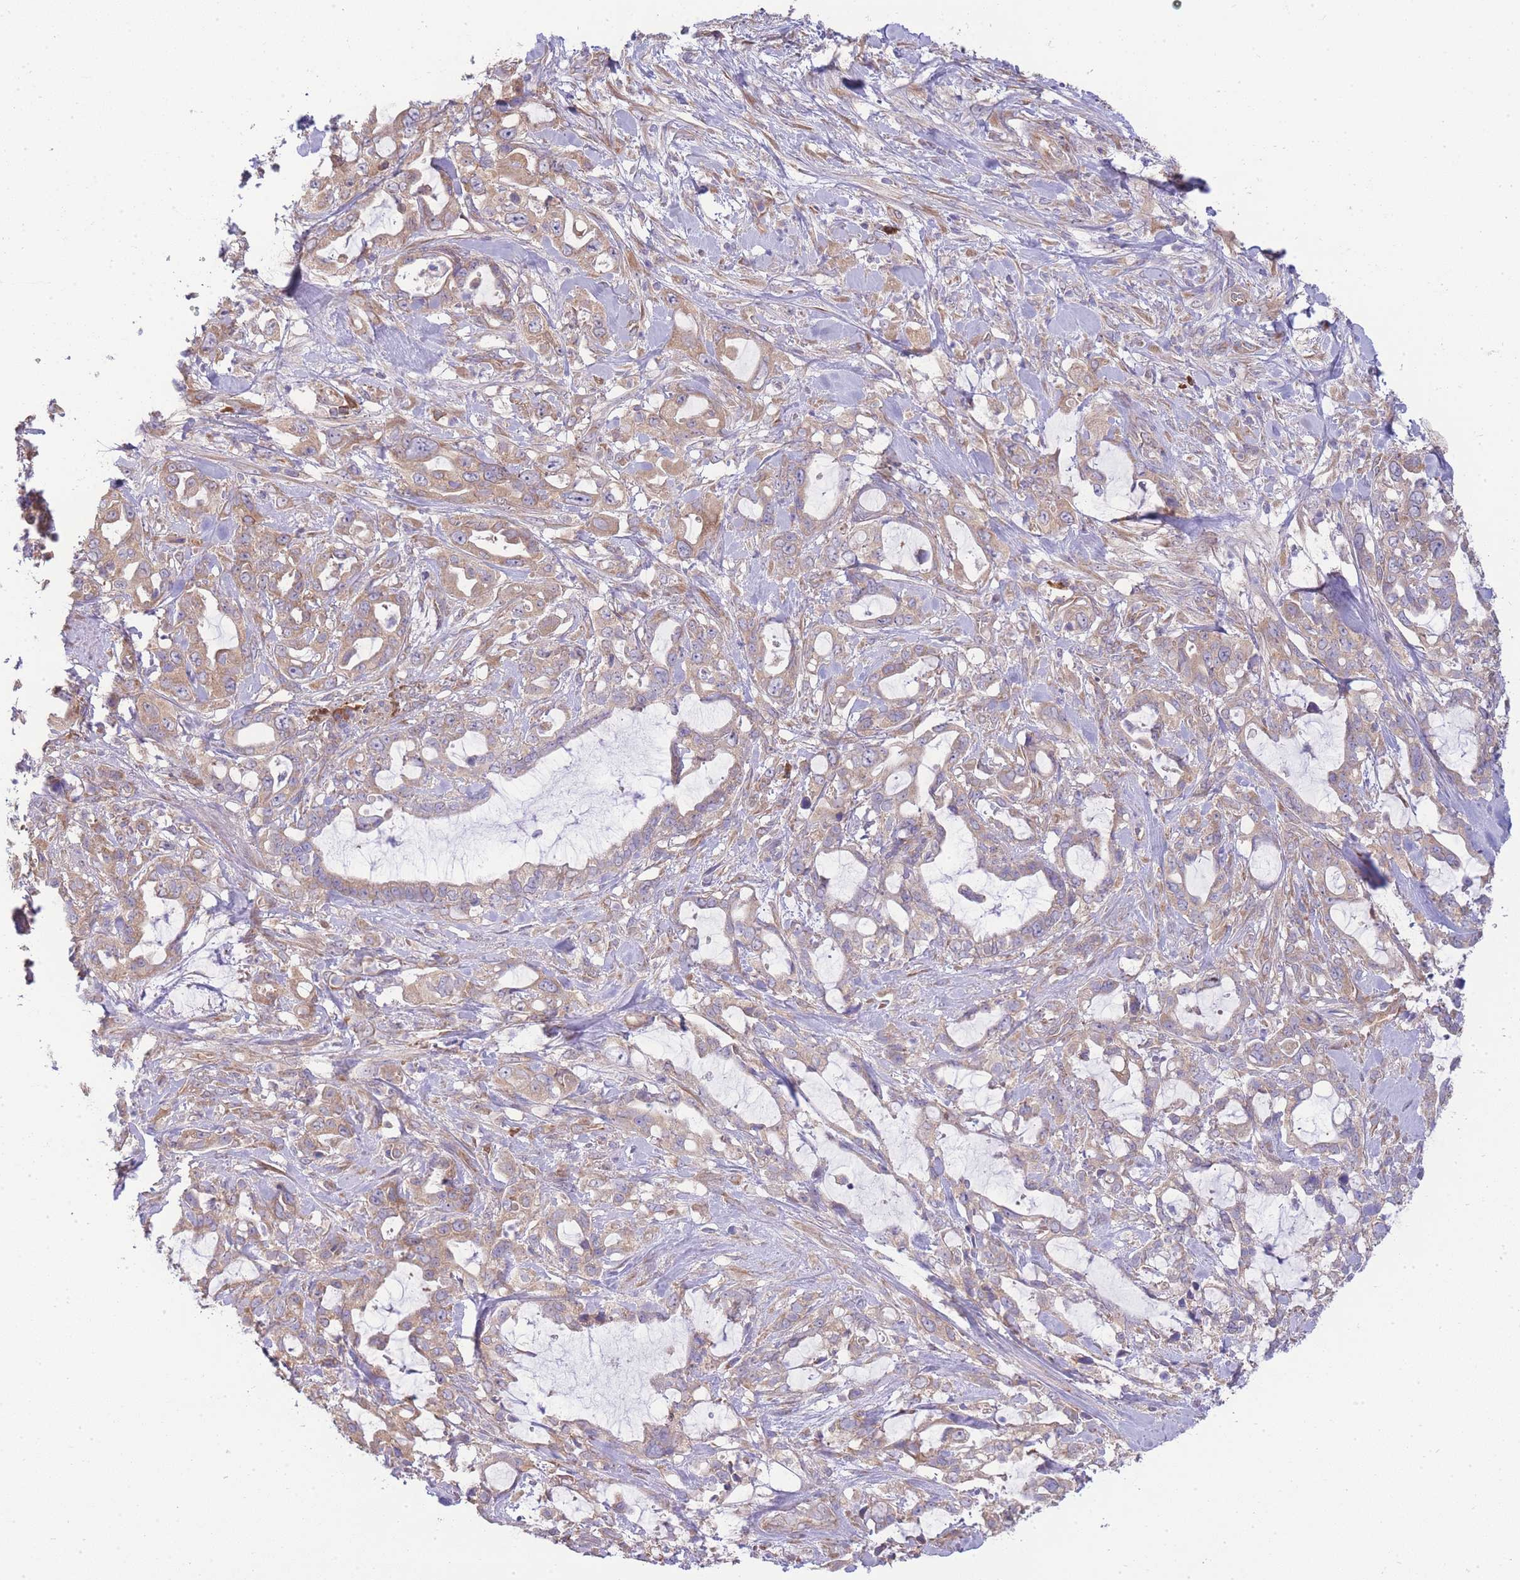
{"staining": {"intensity": "moderate", "quantity": ">75%", "location": "cytoplasmic/membranous"}, "tissue": "pancreatic cancer", "cell_type": "Tumor cells", "image_type": "cancer", "snomed": [{"axis": "morphology", "description": "Adenocarcinoma, NOS"}, {"axis": "topography", "description": "Pancreas"}], "caption": "Pancreatic cancer (adenocarcinoma) stained with a brown dye displays moderate cytoplasmic/membranous positive expression in approximately >75% of tumor cells.", "gene": "BEX1", "patient": {"sex": "female", "age": 61}}